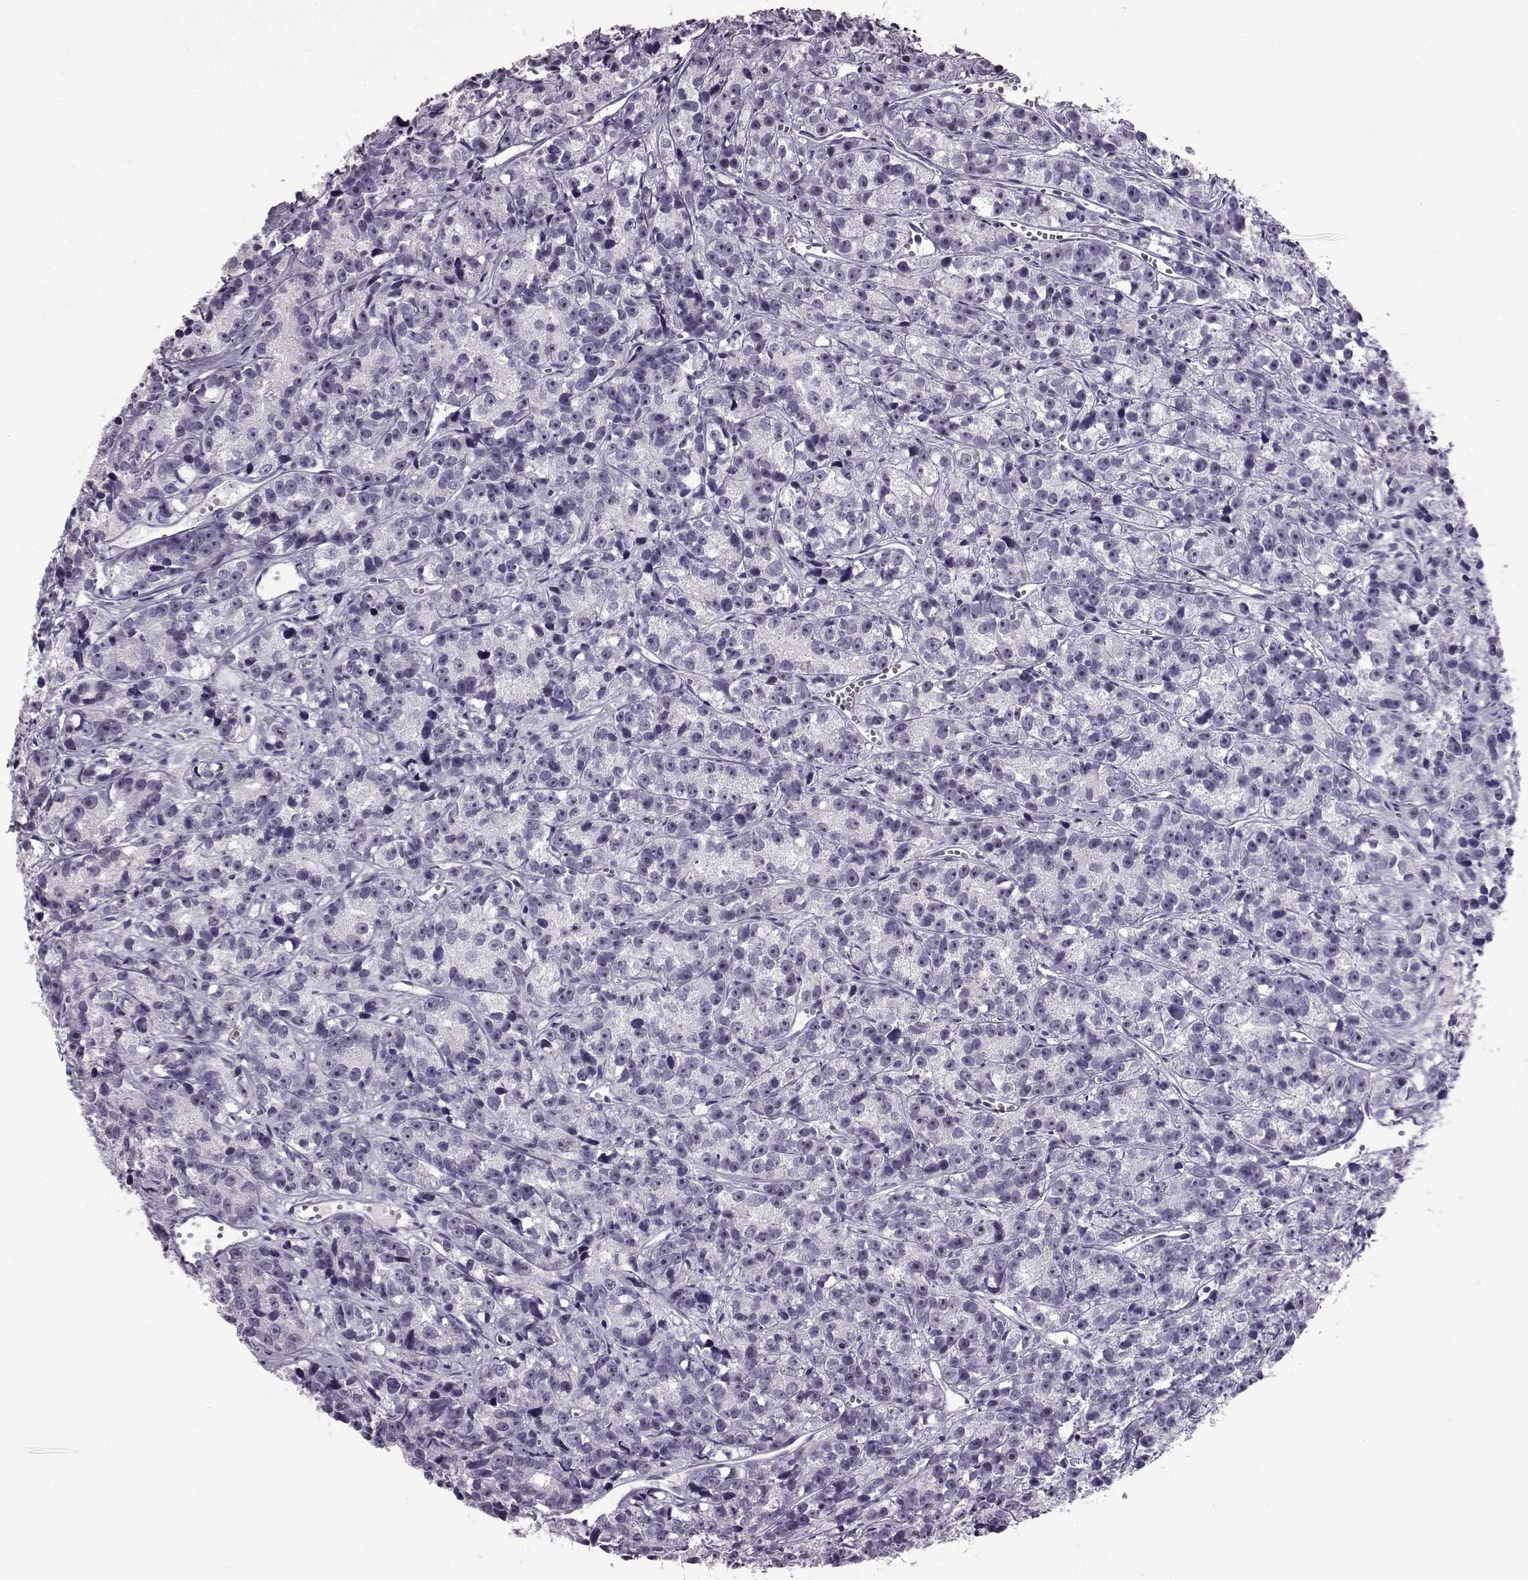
{"staining": {"intensity": "negative", "quantity": "none", "location": "none"}, "tissue": "prostate cancer", "cell_type": "Tumor cells", "image_type": "cancer", "snomed": [{"axis": "morphology", "description": "Adenocarcinoma, High grade"}, {"axis": "topography", "description": "Prostate"}], "caption": "The photomicrograph displays no significant positivity in tumor cells of prostate cancer (adenocarcinoma (high-grade)).", "gene": "ADGRG2", "patient": {"sex": "male", "age": 77}}